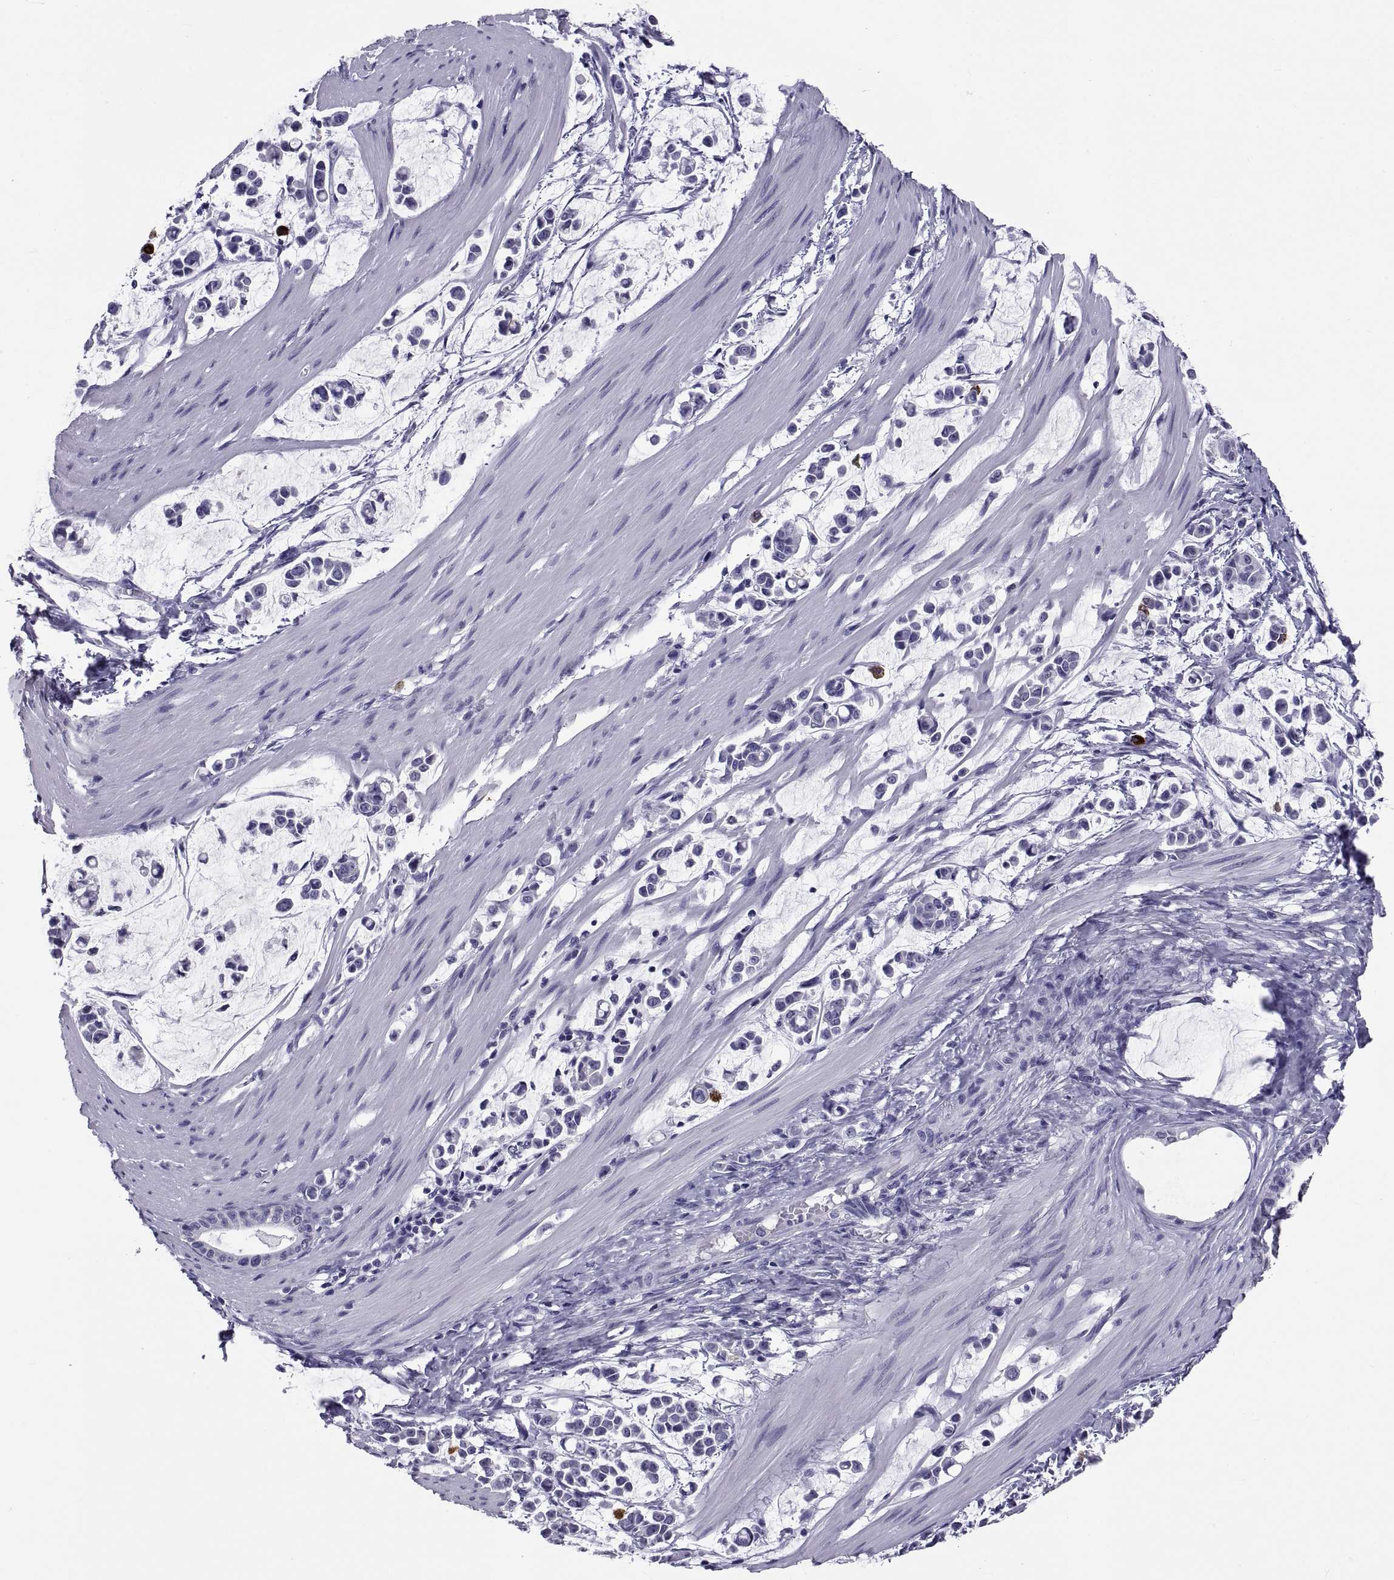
{"staining": {"intensity": "negative", "quantity": "none", "location": "none"}, "tissue": "stomach cancer", "cell_type": "Tumor cells", "image_type": "cancer", "snomed": [{"axis": "morphology", "description": "Adenocarcinoma, NOS"}, {"axis": "topography", "description": "Stomach"}], "caption": "Tumor cells show no significant positivity in stomach adenocarcinoma.", "gene": "TGFBR3L", "patient": {"sex": "male", "age": 82}}